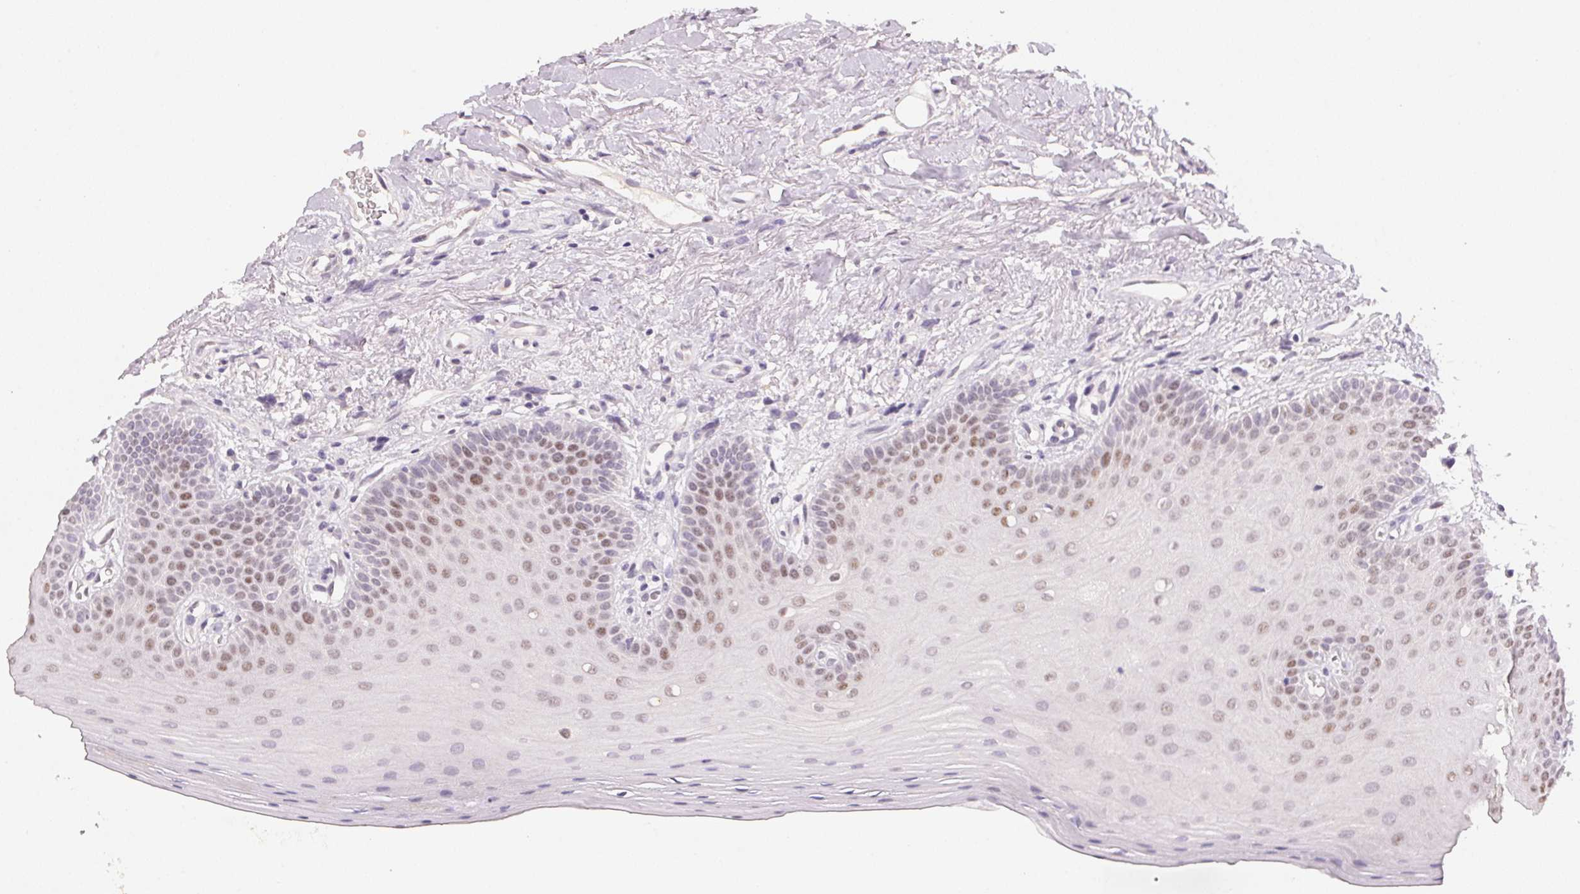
{"staining": {"intensity": "moderate", "quantity": "25%-75%", "location": "nuclear"}, "tissue": "oral mucosa", "cell_type": "Squamous epithelial cells", "image_type": "normal", "snomed": [{"axis": "morphology", "description": "Normal tissue, NOS"}, {"axis": "morphology", "description": "Normal morphology"}, {"axis": "topography", "description": "Oral tissue"}], "caption": "About 25%-75% of squamous epithelial cells in normal oral mucosa display moderate nuclear protein expression as visualized by brown immunohistochemical staining.", "gene": "POLR3G", "patient": {"sex": "female", "age": 76}}